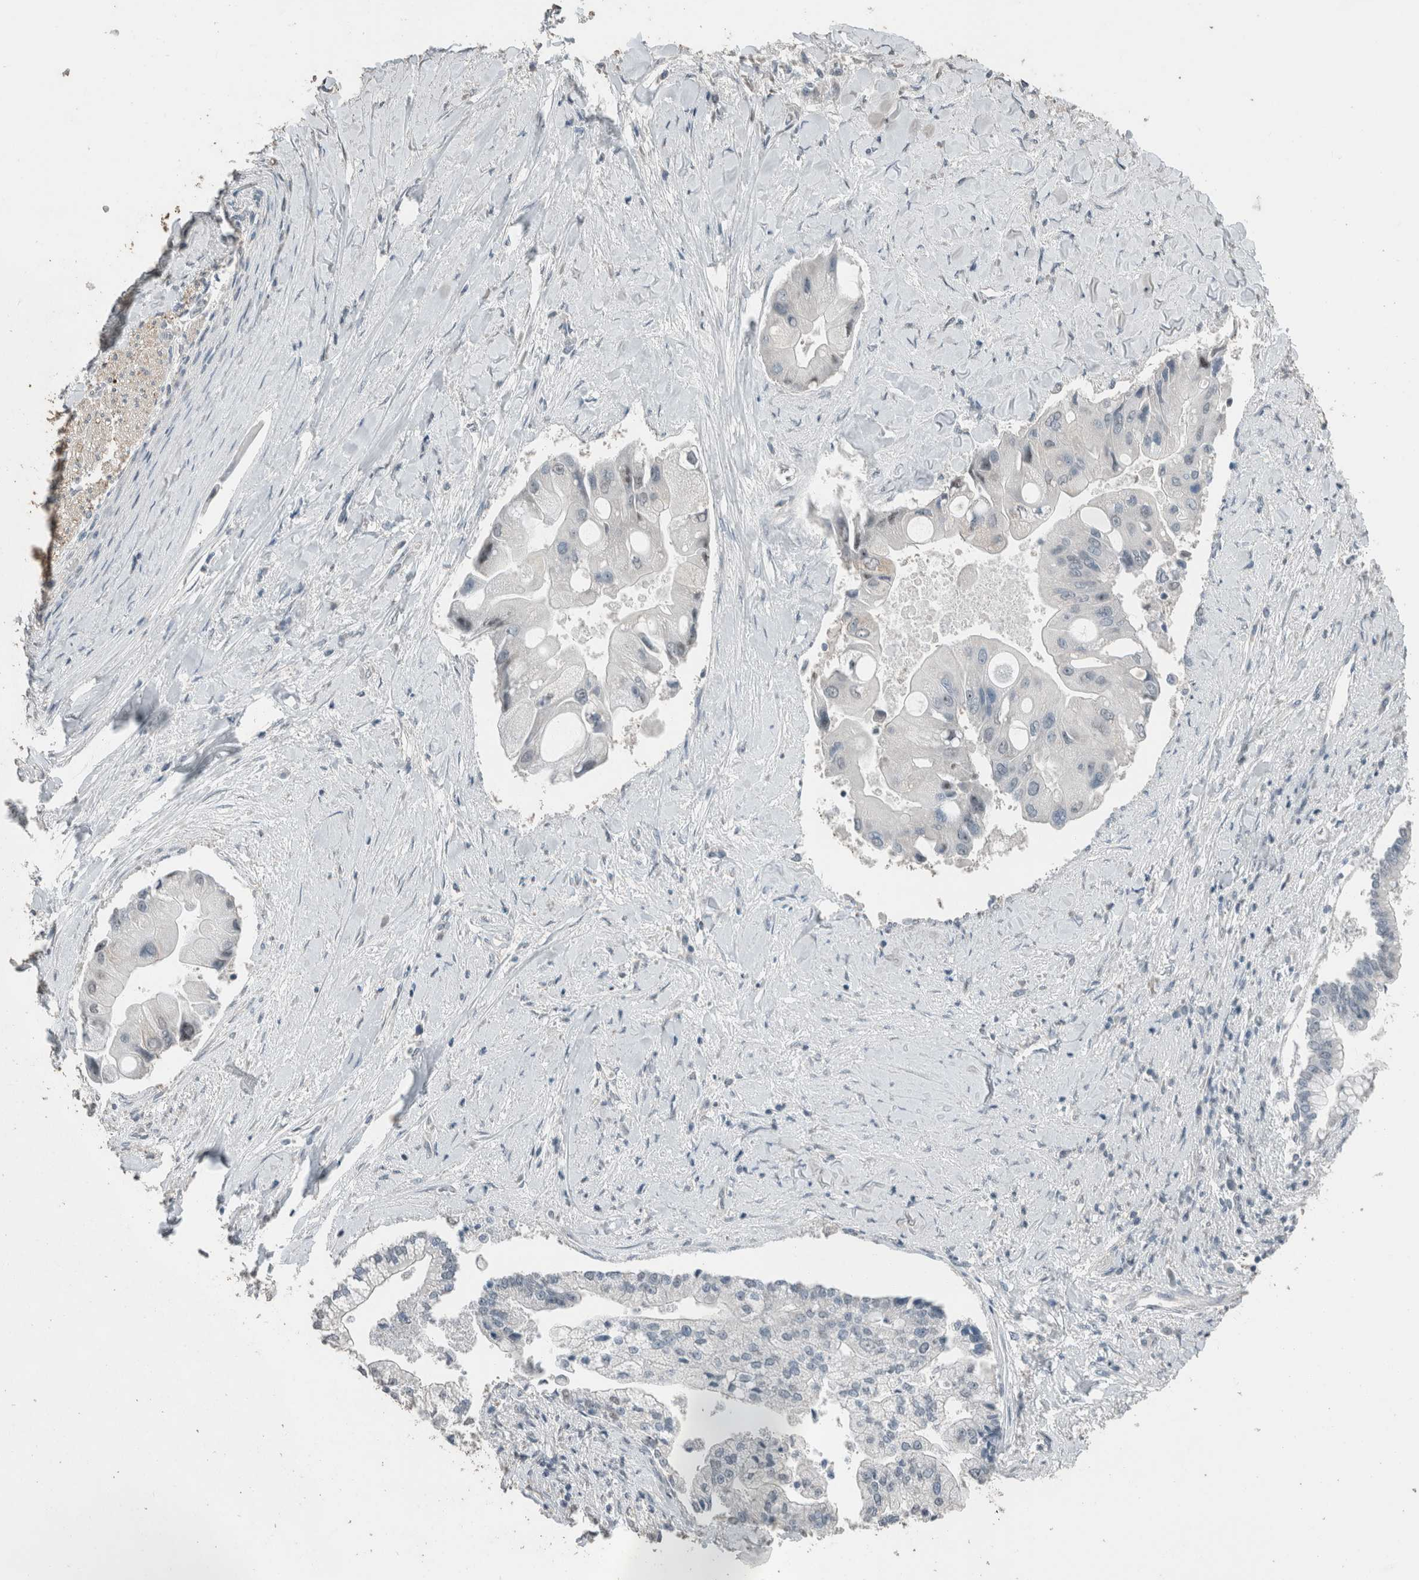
{"staining": {"intensity": "negative", "quantity": "none", "location": "none"}, "tissue": "liver cancer", "cell_type": "Tumor cells", "image_type": "cancer", "snomed": [{"axis": "morphology", "description": "Cholangiocarcinoma"}, {"axis": "topography", "description": "Liver"}], "caption": "Liver cancer (cholangiocarcinoma) was stained to show a protein in brown. There is no significant staining in tumor cells. (DAB (3,3'-diaminobenzidine) immunohistochemistry (IHC) visualized using brightfield microscopy, high magnification).", "gene": "ACVR2B", "patient": {"sex": "male", "age": 50}}